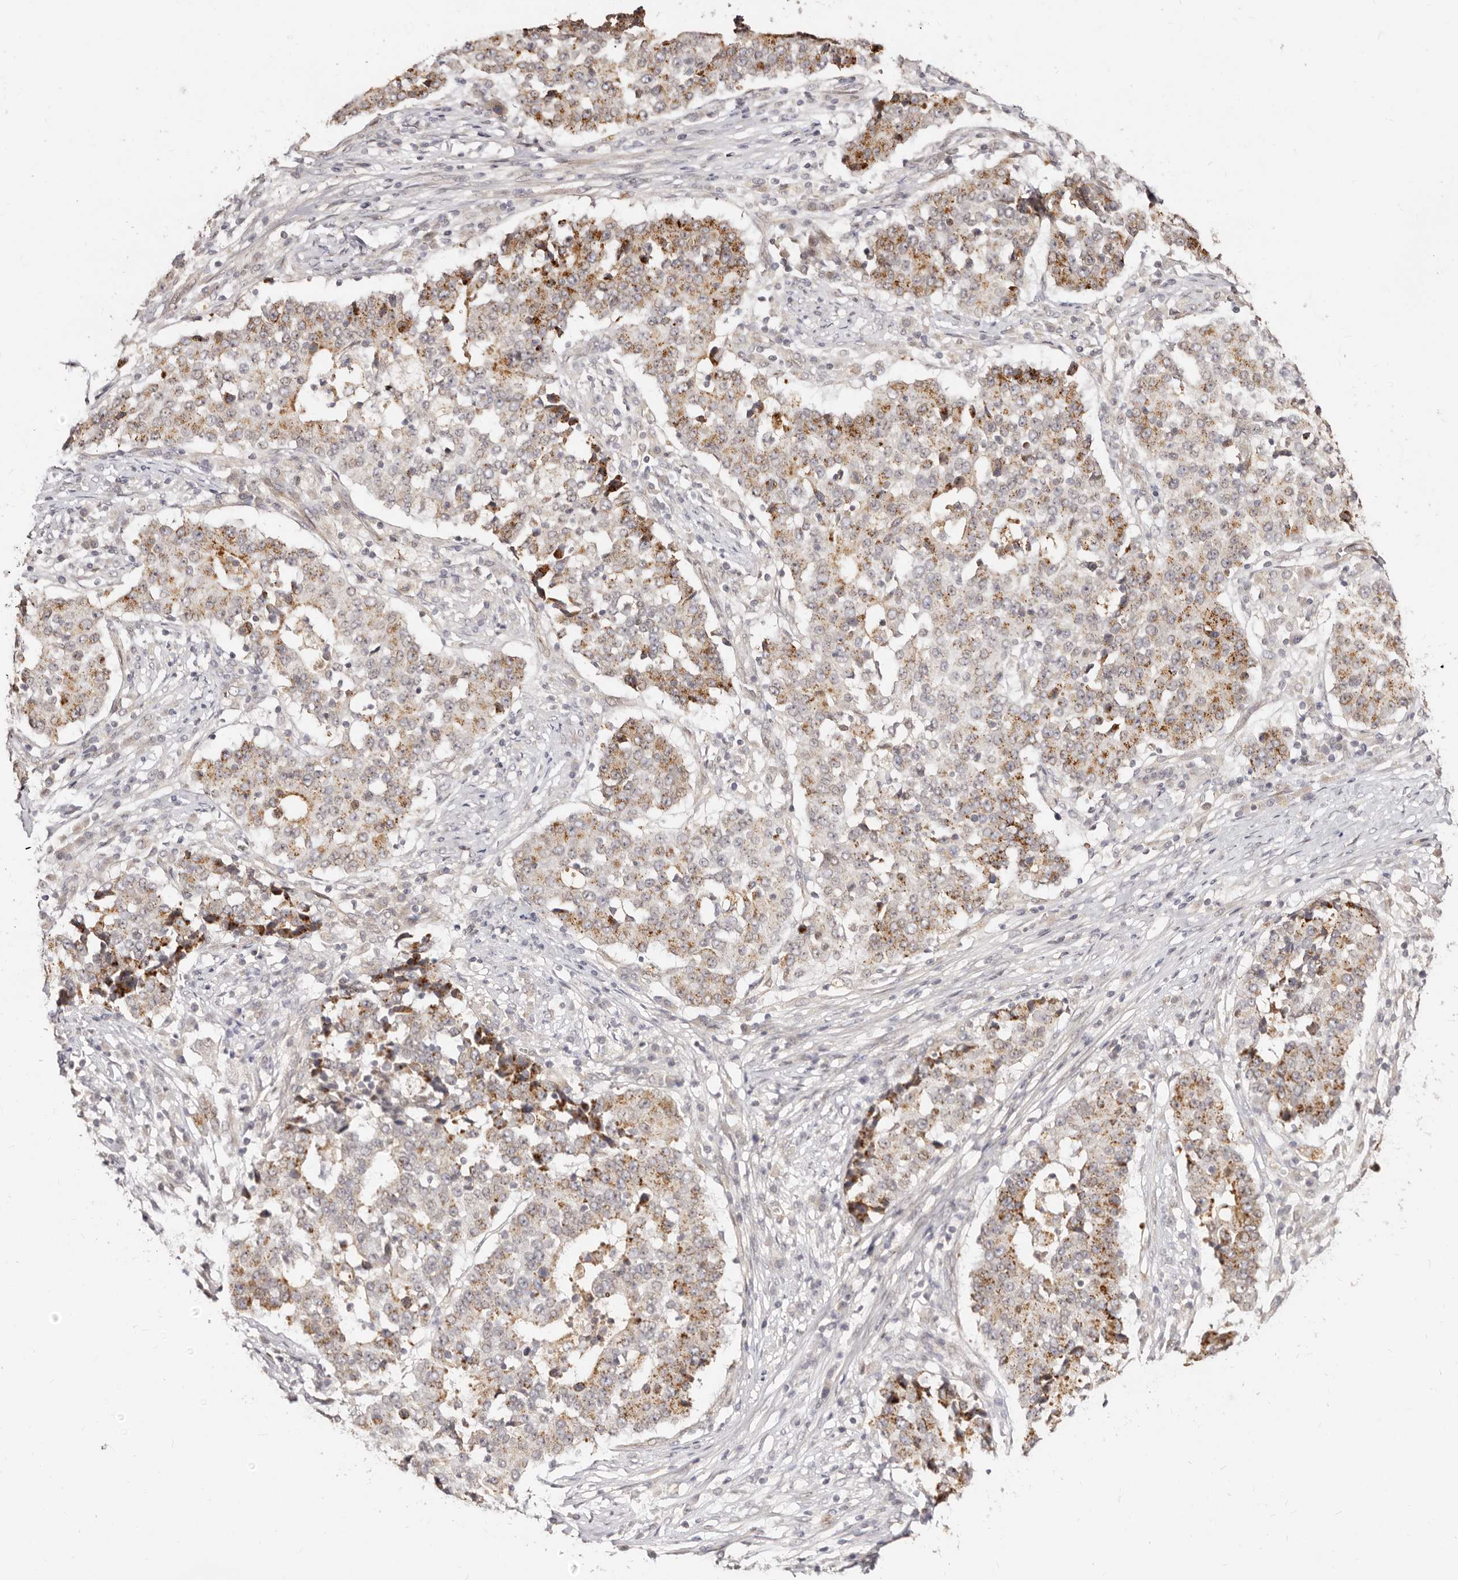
{"staining": {"intensity": "moderate", "quantity": ">75%", "location": "cytoplasmic/membranous"}, "tissue": "stomach cancer", "cell_type": "Tumor cells", "image_type": "cancer", "snomed": [{"axis": "morphology", "description": "Adenocarcinoma, NOS"}, {"axis": "topography", "description": "Stomach"}], "caption": "Stomach cancer stained with DAB (3,3'-diaminobenzidine) immunohistochemistry shows medium levels of moderate cytoplasmic/membranous positivity in approximately >75% of tumor cells. (DAB IHC with brightfield microscopy, high magnification).", "gene": "LCORL", "patient": {"sex": "male", "age": 59}}